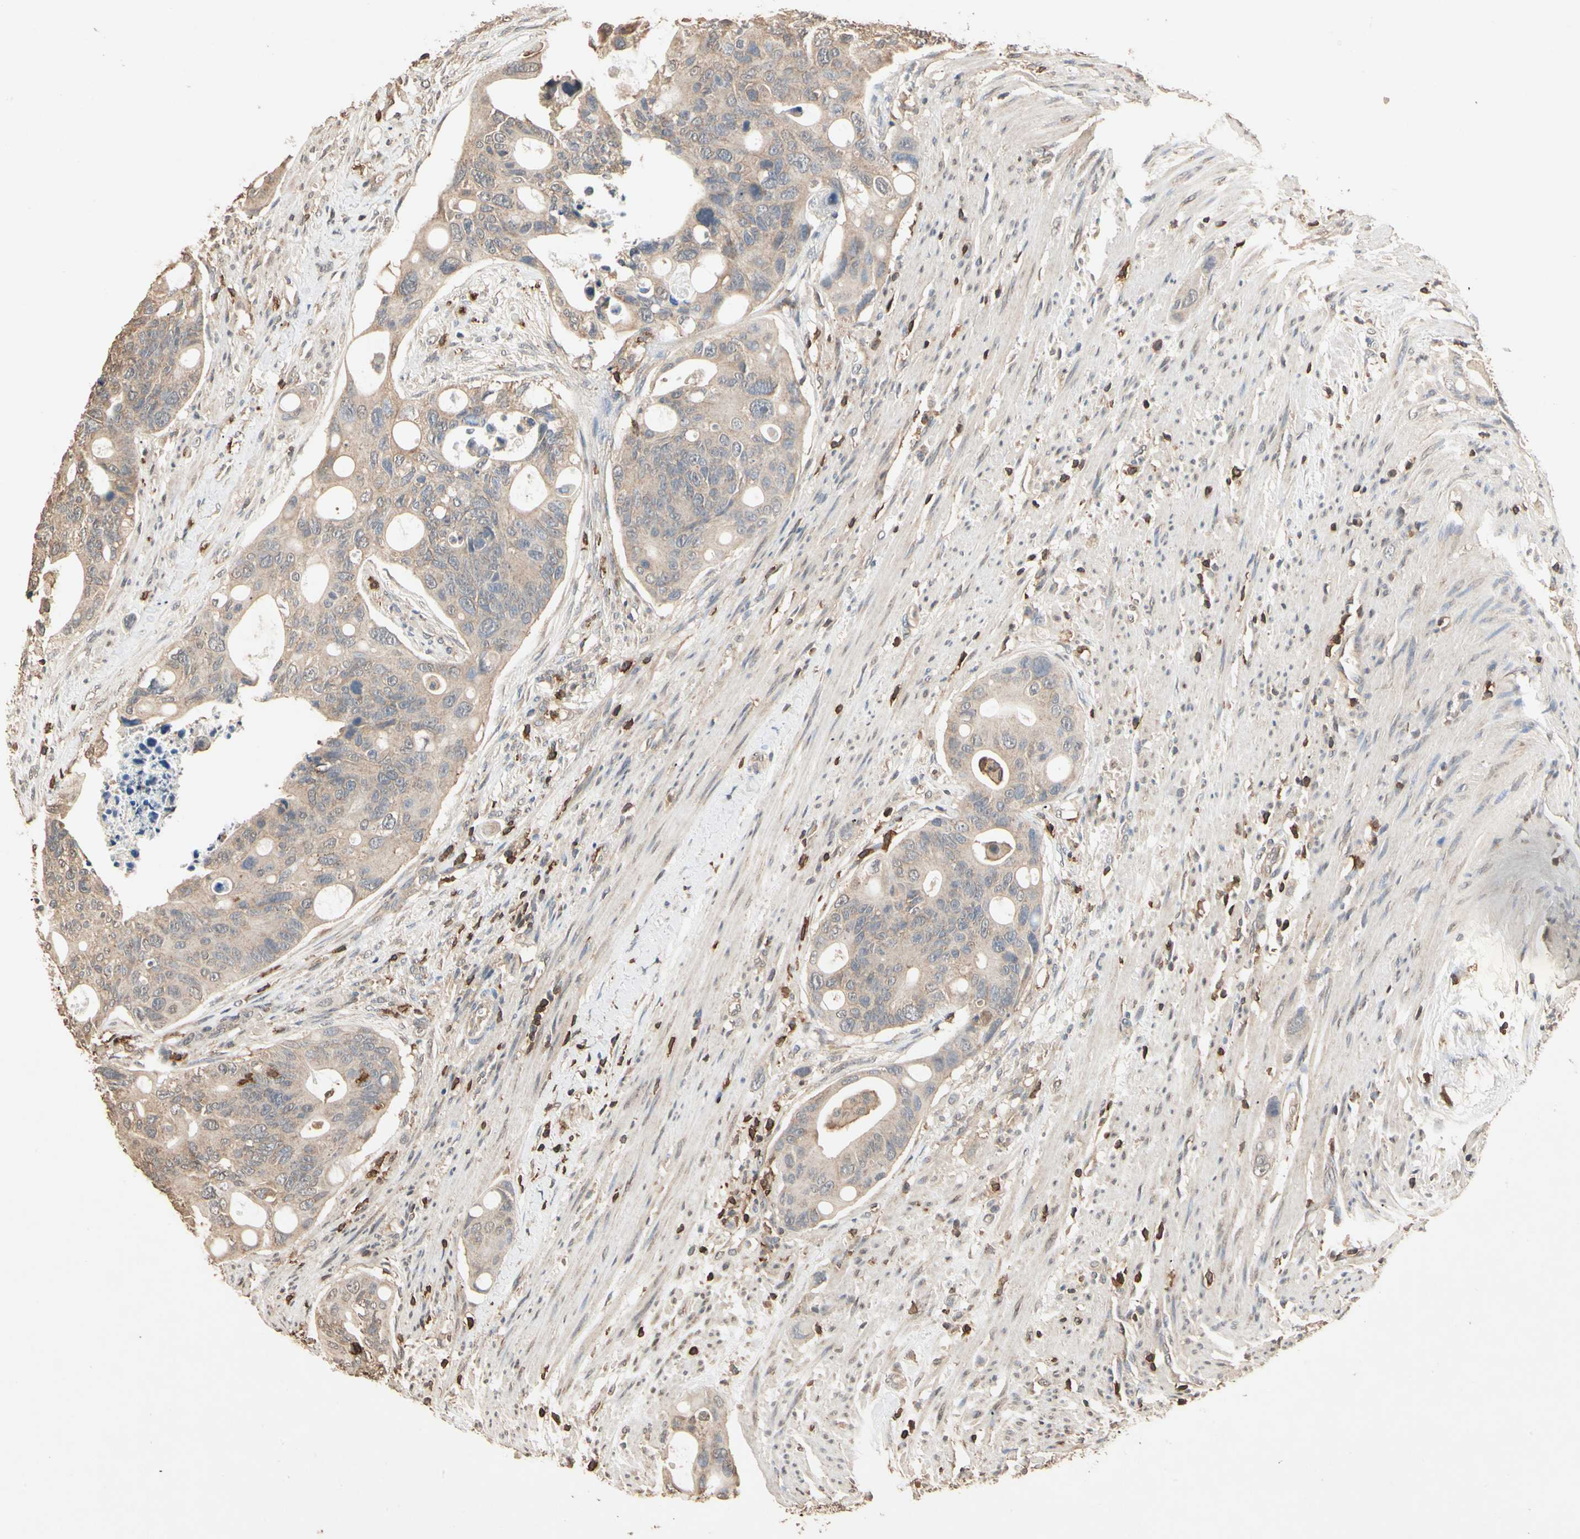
{"staining": {"intensity": "weak", "quantity": "25%-75%", "location": "cytoplasmic/membranous"}, "tissue": "colorectal cancer", "cell_type": "Tumor cells", "image_type": "cancer", "snomed": [{"axis": "morphology", "description": "Adenocarcinoma, NOS"}, {"axis": "topography", "description": "Colon"}], "caption": "Weak cytoplasmic/membranous positivity is seen in approximately 25%-75% of tumor cells in colorectal adenocarcinoma.", "gene": "MAP3K10", "patient": {"sex": "female", "age": 57}}